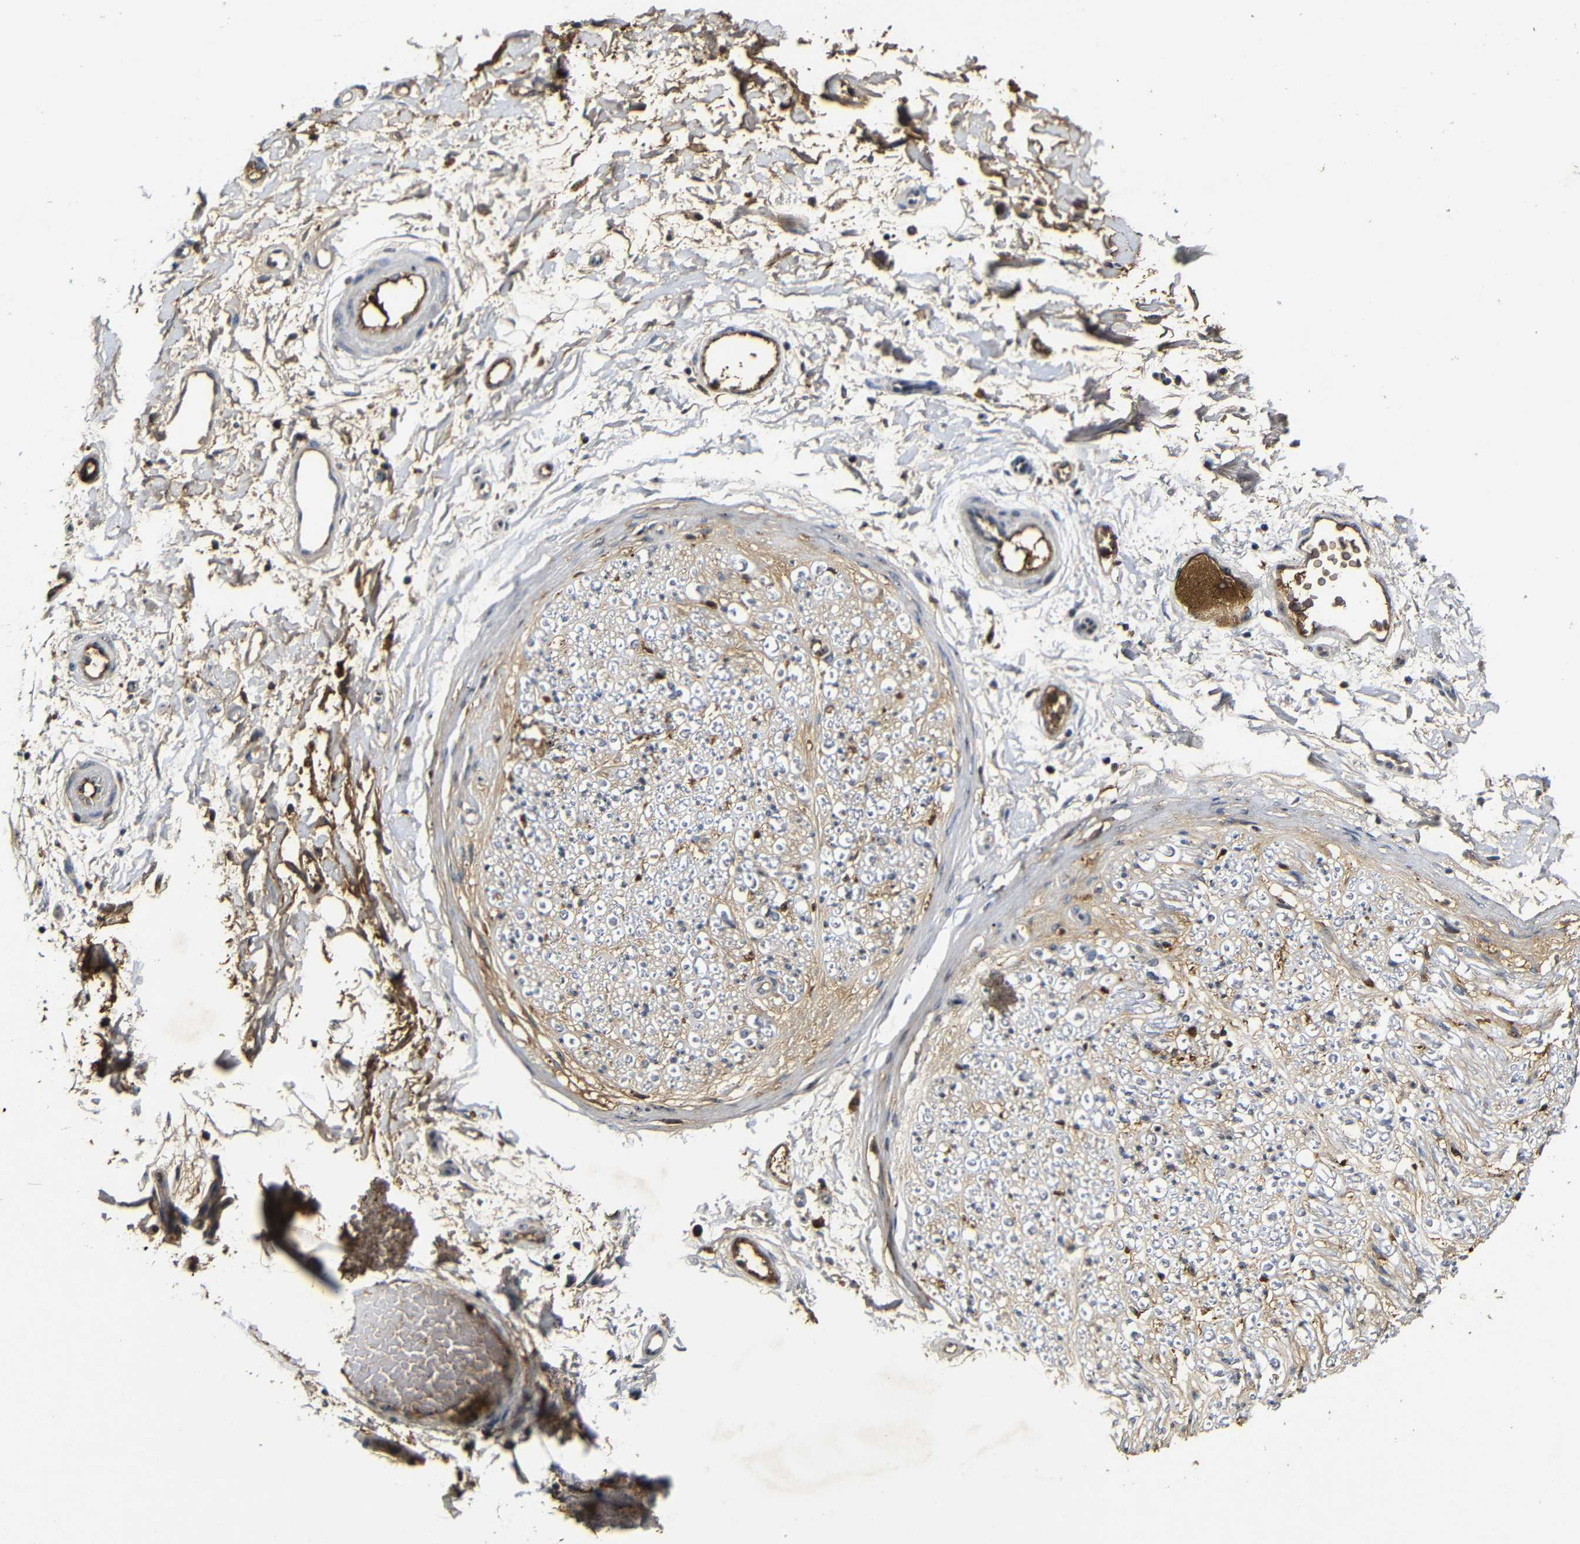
{"staining": {"intensity": "weak", "quantity": ">75%", "location": "cytoplasmic/membranous"}, "tissue": "adipose tissue", "cell_type": "Adipocytes", "image_type": "normal", "snomed": [{"axis": "morphology", "description": "Normal tissue, NOS"}, {"axis": "morphology", "description": "Squamous cell carcinoma, NOS"}, {"axis": "topography", "description": "Skin"}, {"axis": "topography", "description": "Peripheral nerve tissue"}], "caption": "DAB immunohistochemical staining of unremarkable human adipose tissue demonstrates weak cytoplasmic/membranous protein staining in about >75% of adipocytes.", "gene": "MYC", "patient": {"sex": "male", "age": 83}}